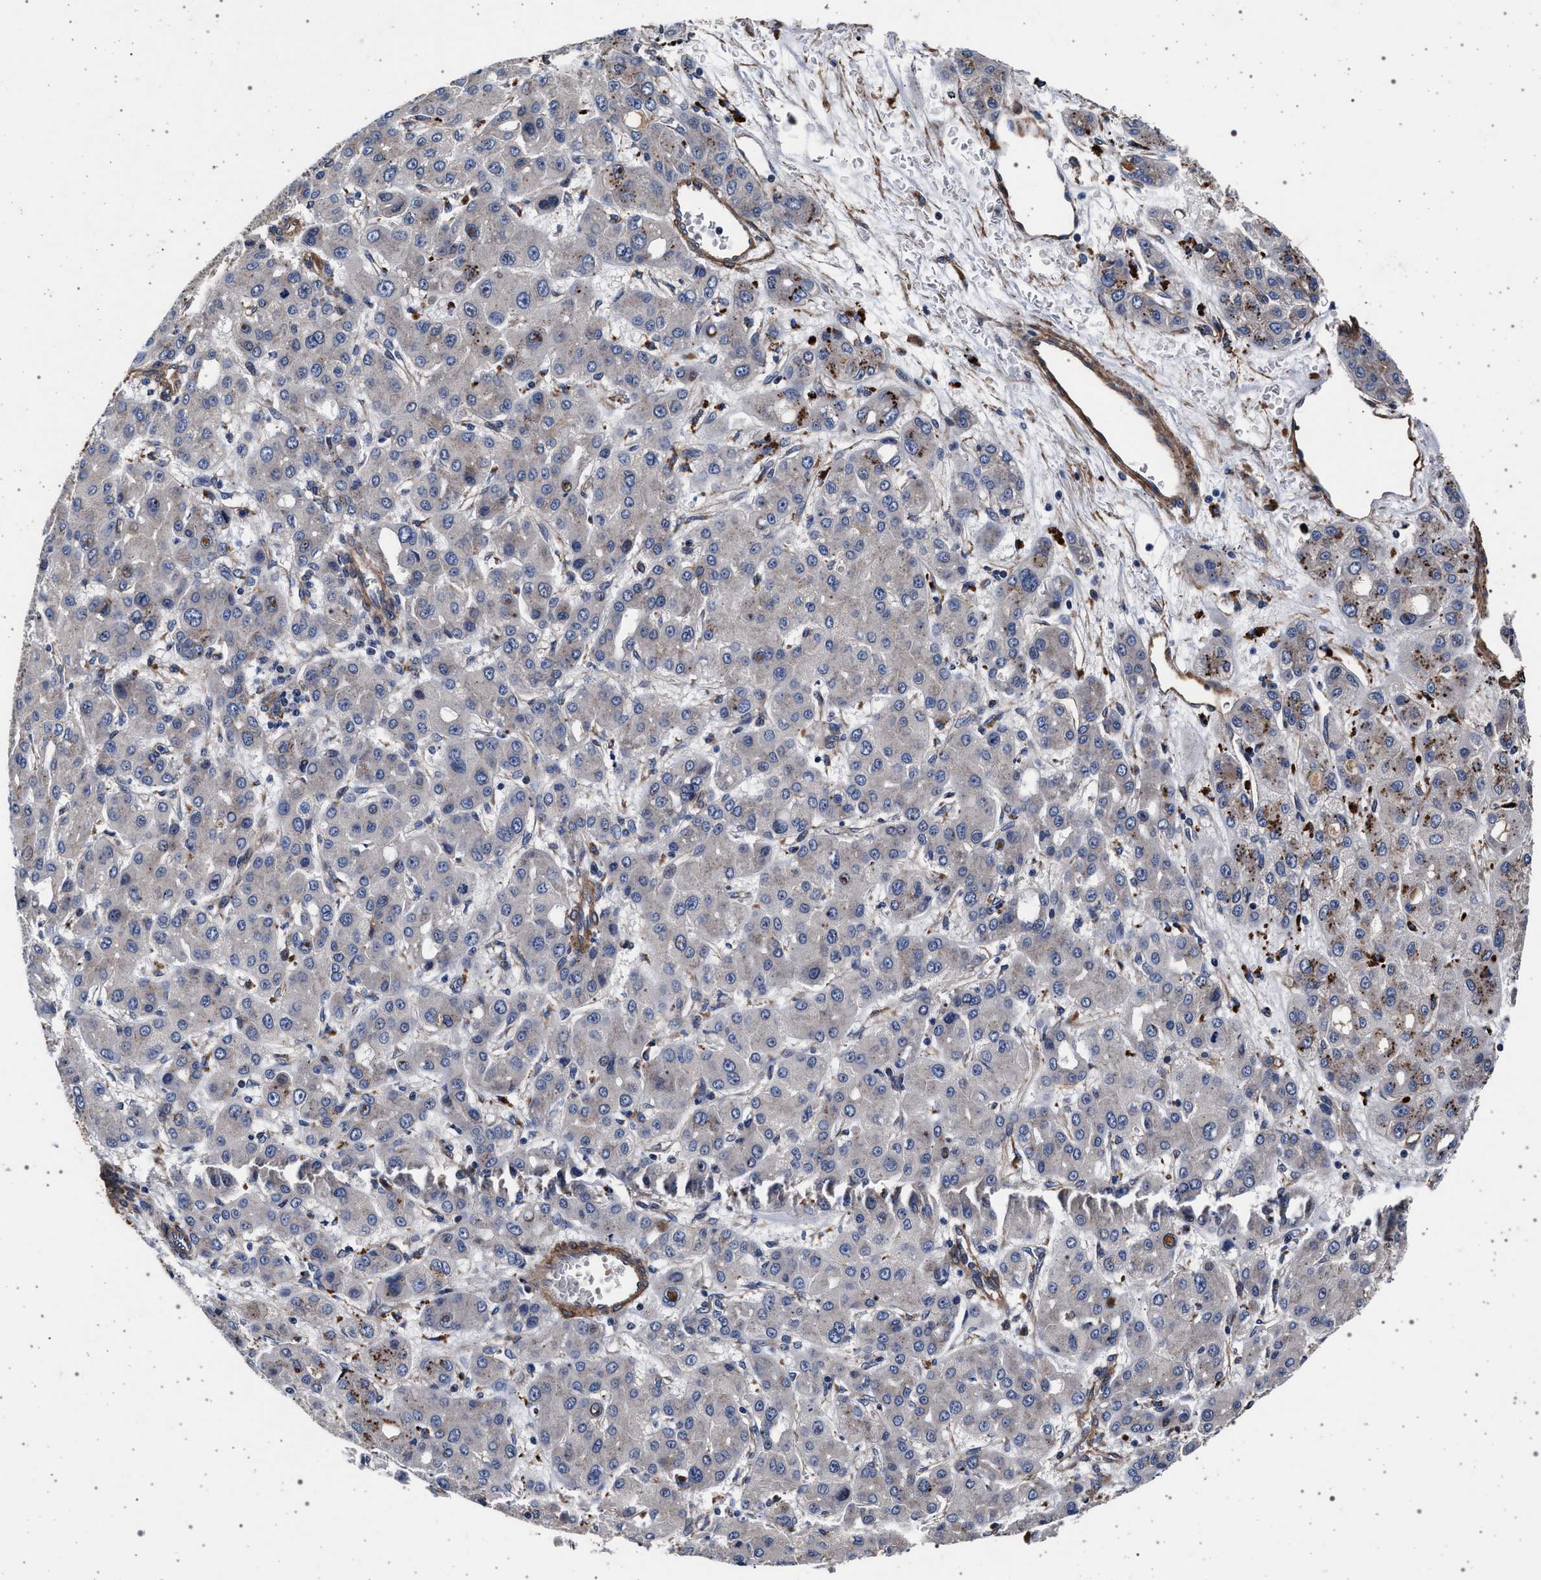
{"staining": {"intensity": "negative", "quantity": "none", "location": "none"}, "tissue": "liver cancer", "cell_type": "Tumor cells", "image_type": "cancer", "snomed": [{"axis": "morphology", "description": "Carcinoma, Hepatocellular, NOS"}, {"axis": "topography", "description": "Liver"}], "caption": "Immunohistochemistry photomicrograph of neoplastic tissue: human hepatocellular carcinoma (liver) stained with DAB (3,3'-diaminobenzidine) shows no significant protein expression in tumor cells.", "gene": "KCNK6", "patient": {"sex": "male", "age": 55}}